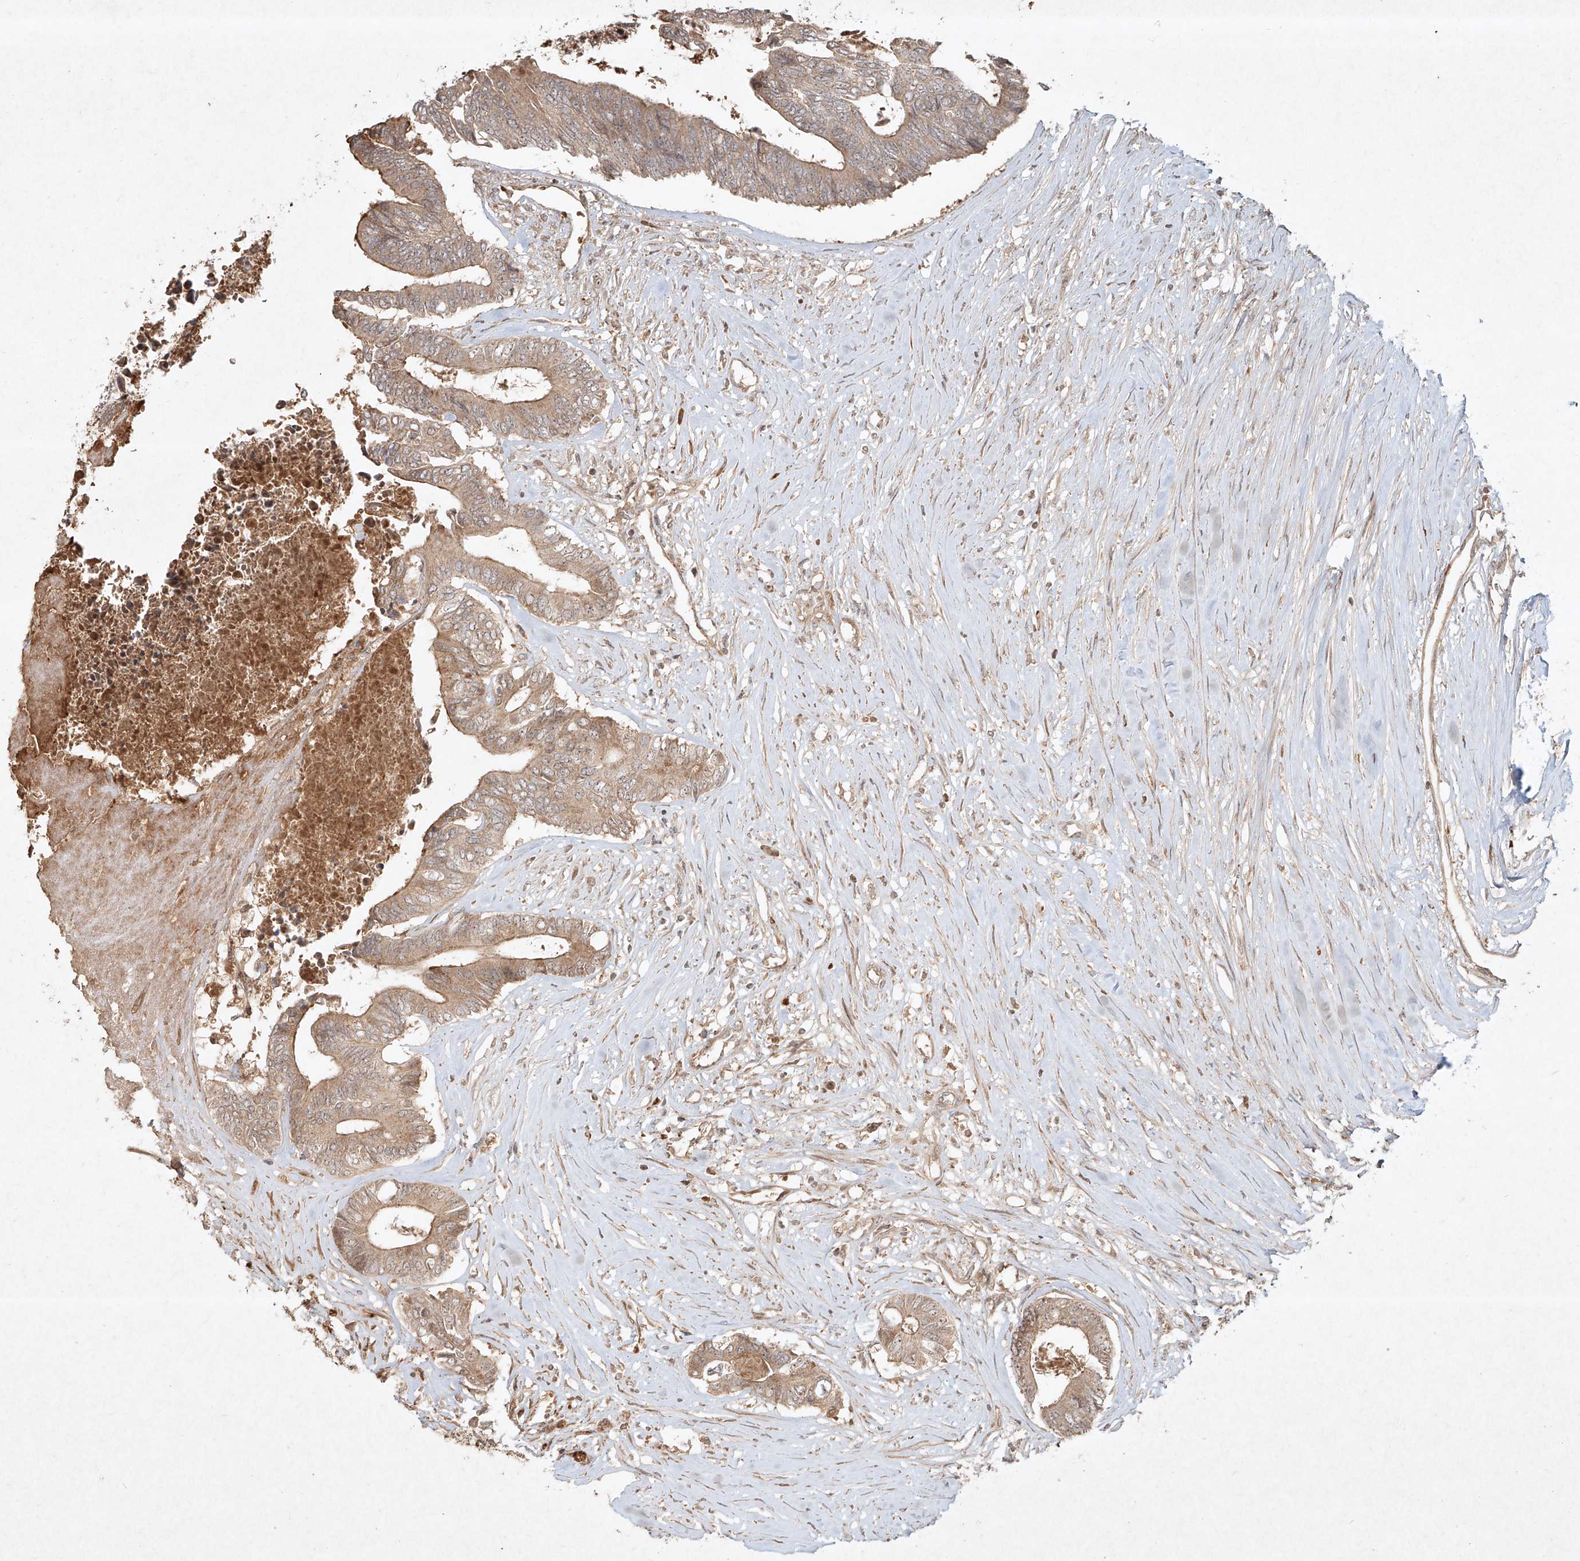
{"staining": {"intensity": "moderate", "quantity": ">75%", "location": "cytoplasmic/membranous"}, "tissue": "colorectal cancer", "cell_type": "Tumor cells", "image_type": "cancer", "snomed": [{"axis": "morphology", "description": "Adenocarcinoma, NOS"}, {"axis": "topography", "description": "Rectum"}], "caption": "Protein expression analysis of human colorectal adenocarcinoma reveals moderate cytoplasmic/membranous expression in about >75% of tumor cells.", "gene": "CYYR1", "patient": {"sex": "male", "age": 63}}